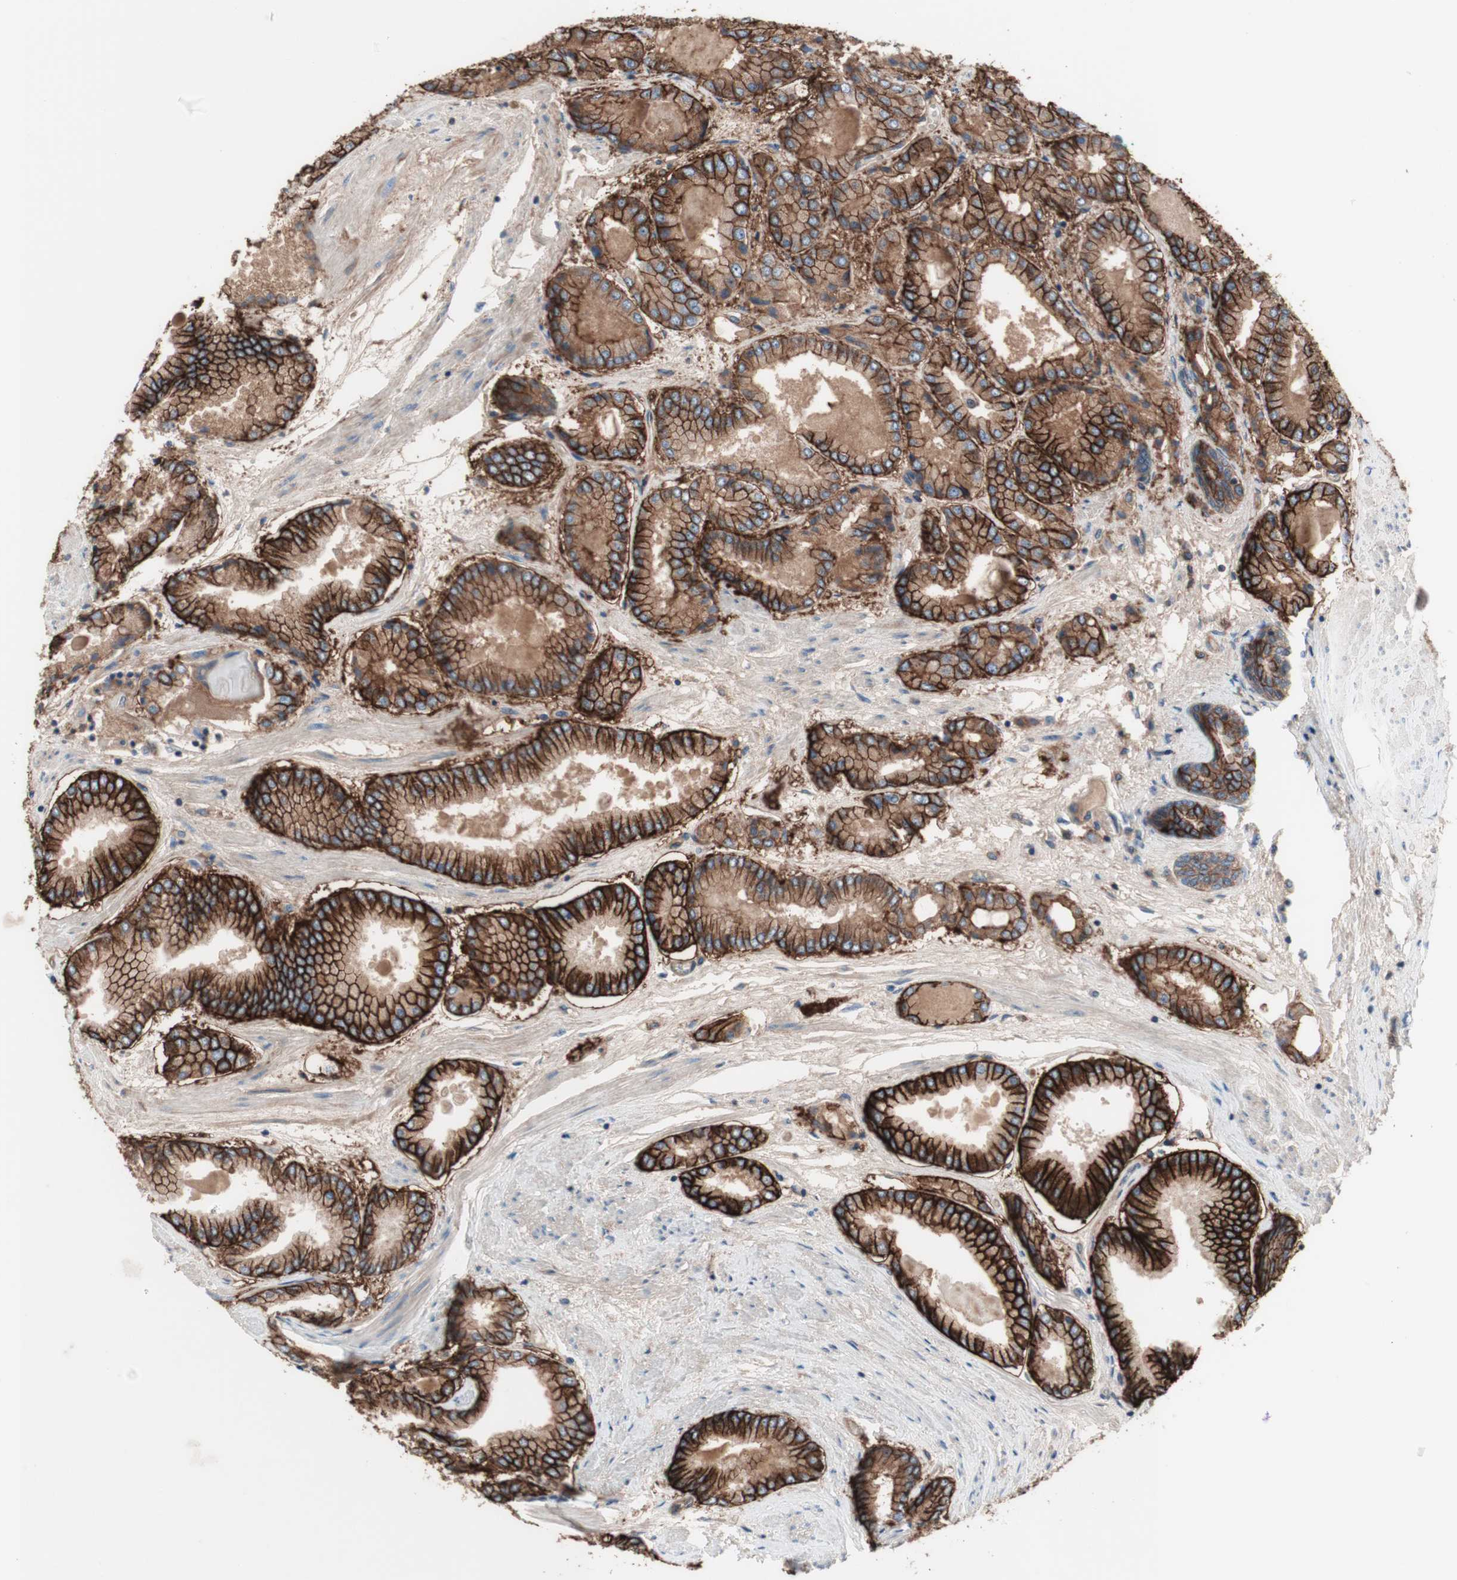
{"staining": {"intensity": "strong", "quantity": ">75%", "location": "cytoplasmic/membranous"}, "tissue": "prostate cancer", "cell_type": "Tumor cells", "image_type": "cancer", "snomed": [{"axis": "morphology", "description": "Adenocarcinoma, High grade"}, {"axis": "topography", "description": "Prostate"}], "caption": "This is an image of IHC staining of prostate high-grade adenocarcinoma, which shows strong expression in the cytoplasmic/membranous of tumor cells.", "gene": "CD46", "patient": {"sex": "male", "age": 59}}